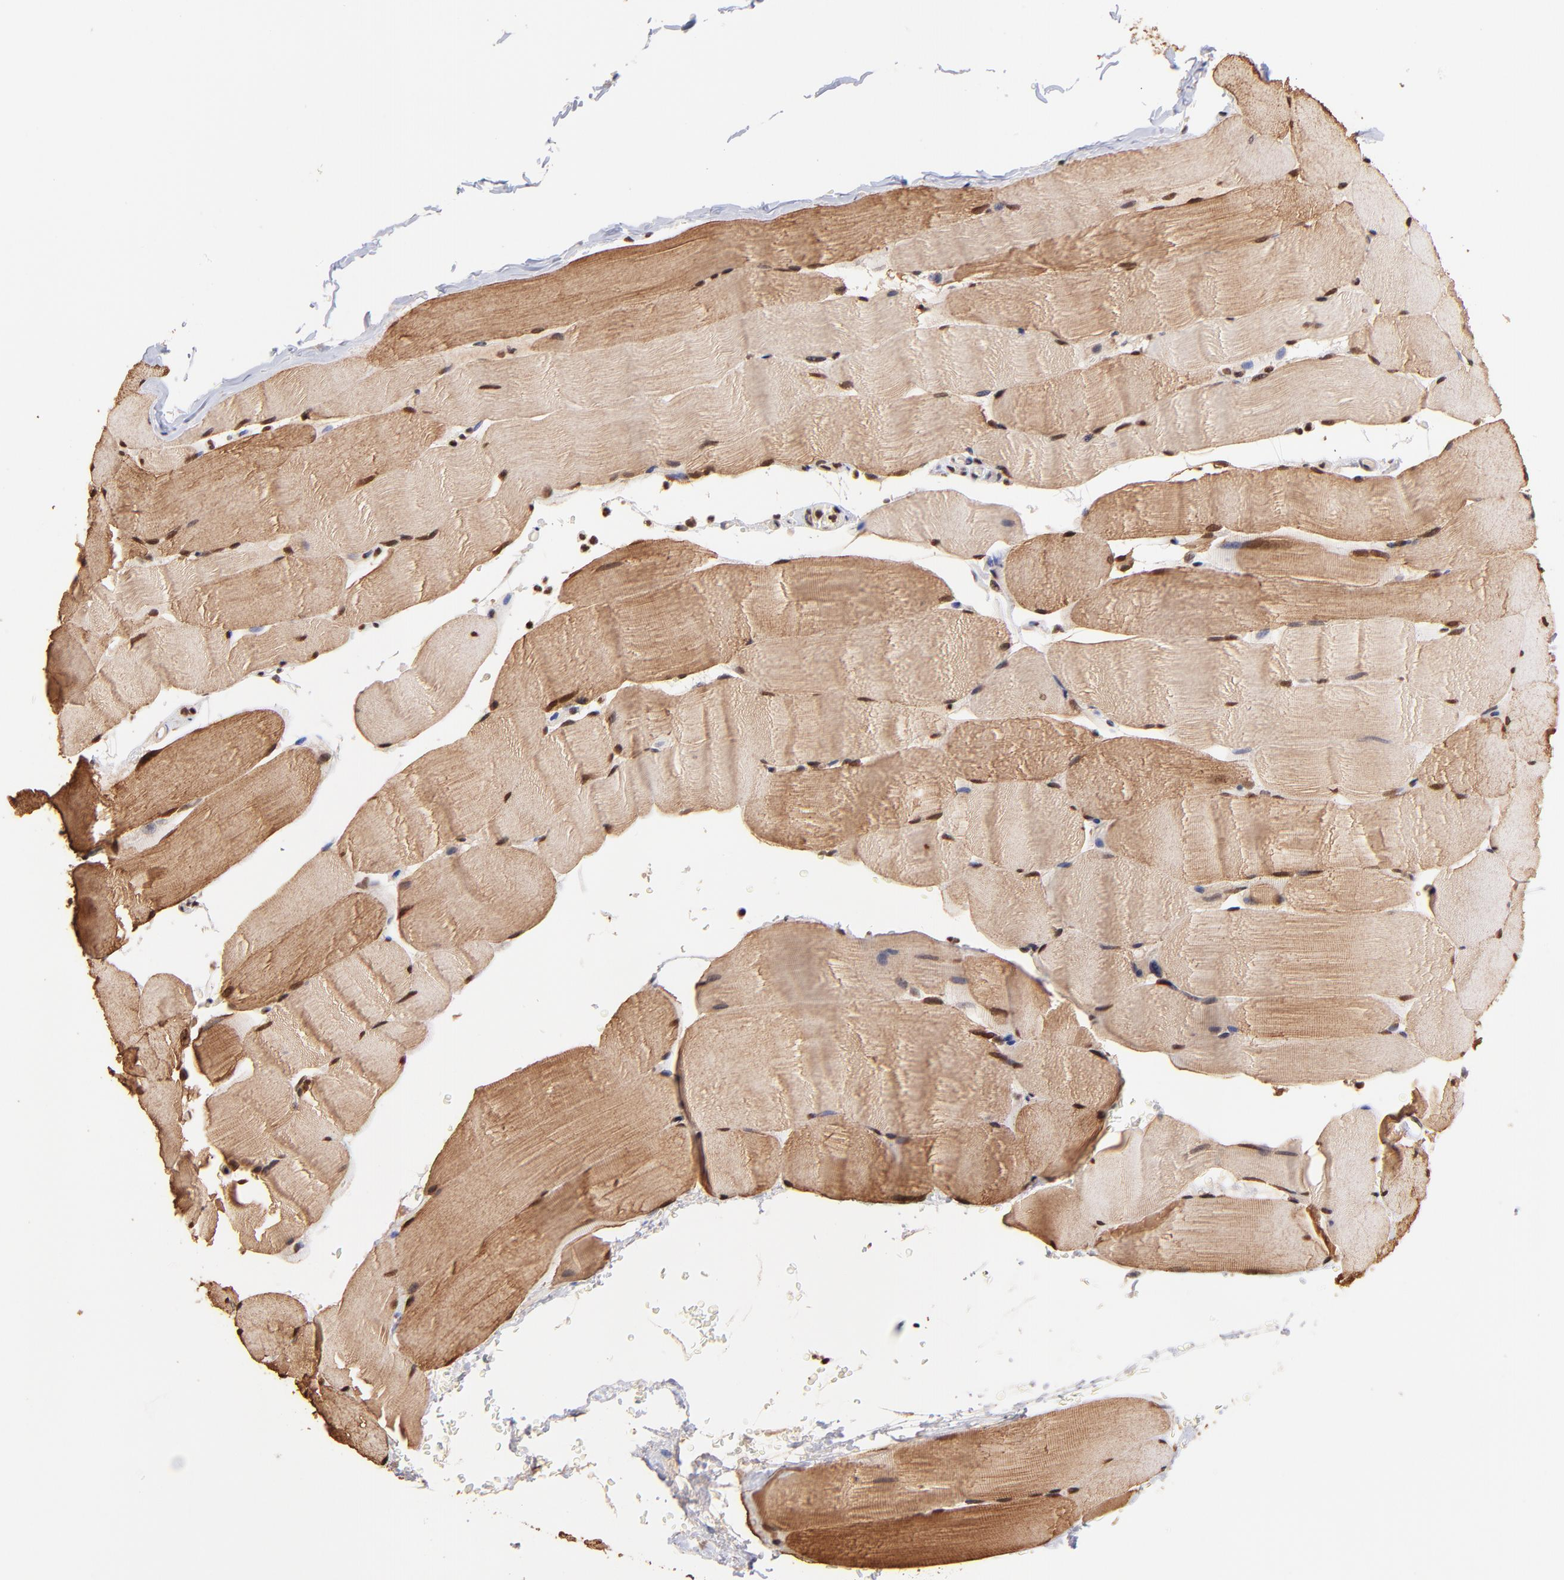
{"staining": {"intensity": "moderate", "quantity": ">75%", "location": "cytoplasmic/membranous,nuclear"}, "tissue": "skeletal muscle", "cell_type": "Myocytes", "image_type": "normal", "snomed": [{"axis": "morphology", "description": "Normal tissue, NOS"}, {"axis": "topography", "description": "Skeletal muscle"}], "caption": "This photomicrograph reveals immunohistochemistry (IHC) staining of unremarkable skeletal muscle, with medium moderate cytoplasmic/membranous,nuclear positivity in about >75% of myocytes.", "gene": "WDR25", "patient": {"sex": "male", "age": 62}}